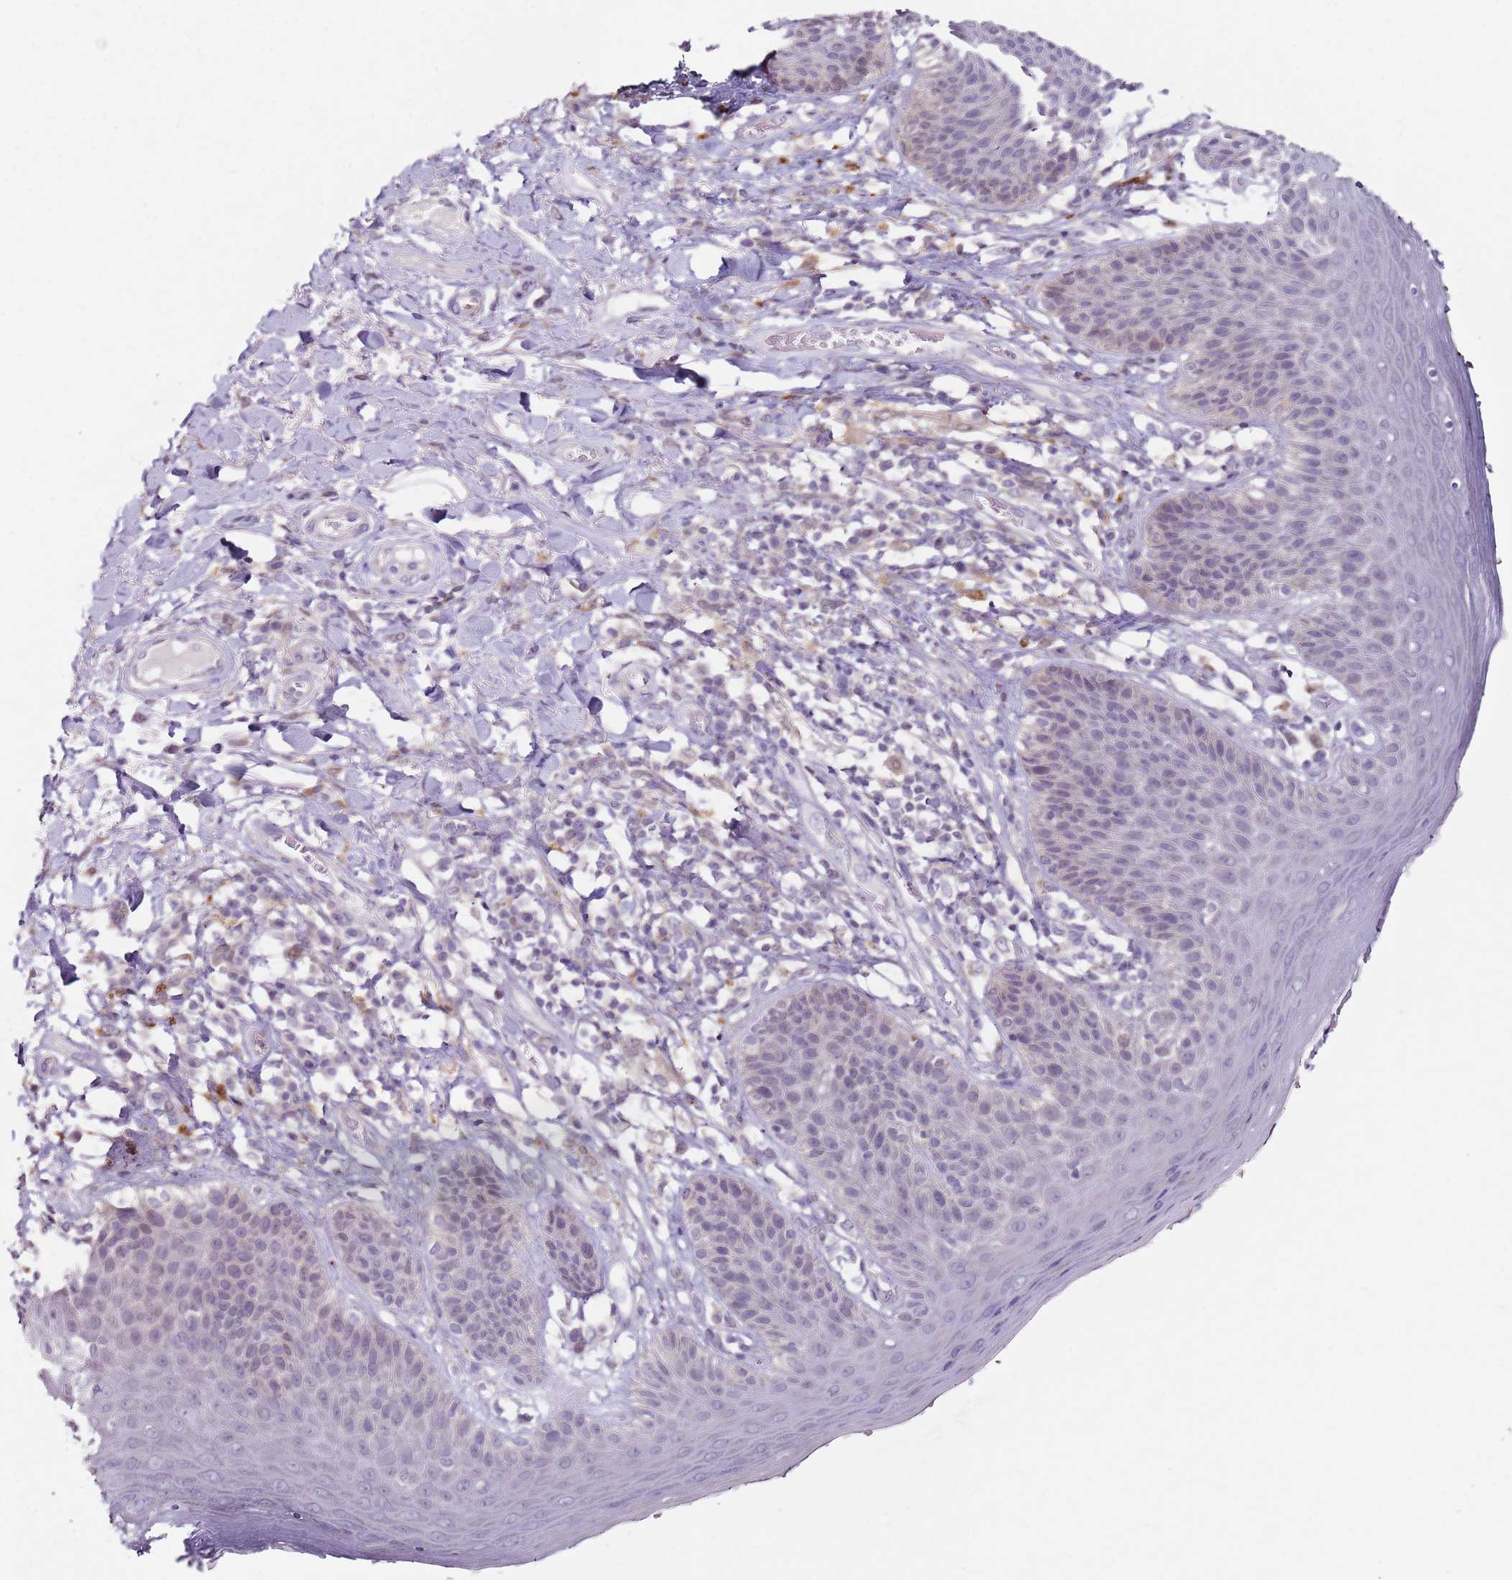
{"staining": {"intensity": "moderate", "quantity": "<25%", "location": "cytoplasmic/membranous"}, "tissue": "skin", "cell_type": "Epidermal cells", "image_type": "normal", "snomed": [{"axis": "morphology", "description": "Normal tissue, NOS"}, {"axis": "topography", "description": "Anal"}], "caption": "Immunohistochemical staining of unremarkable human skin exhibits low levels of moderate cytoplasmic/membranous staining in about <25% of epidermal cells. Nuclei are stained in blue.", "gene": "MDH1", "patient": {"sex": "female", "age": 89}}